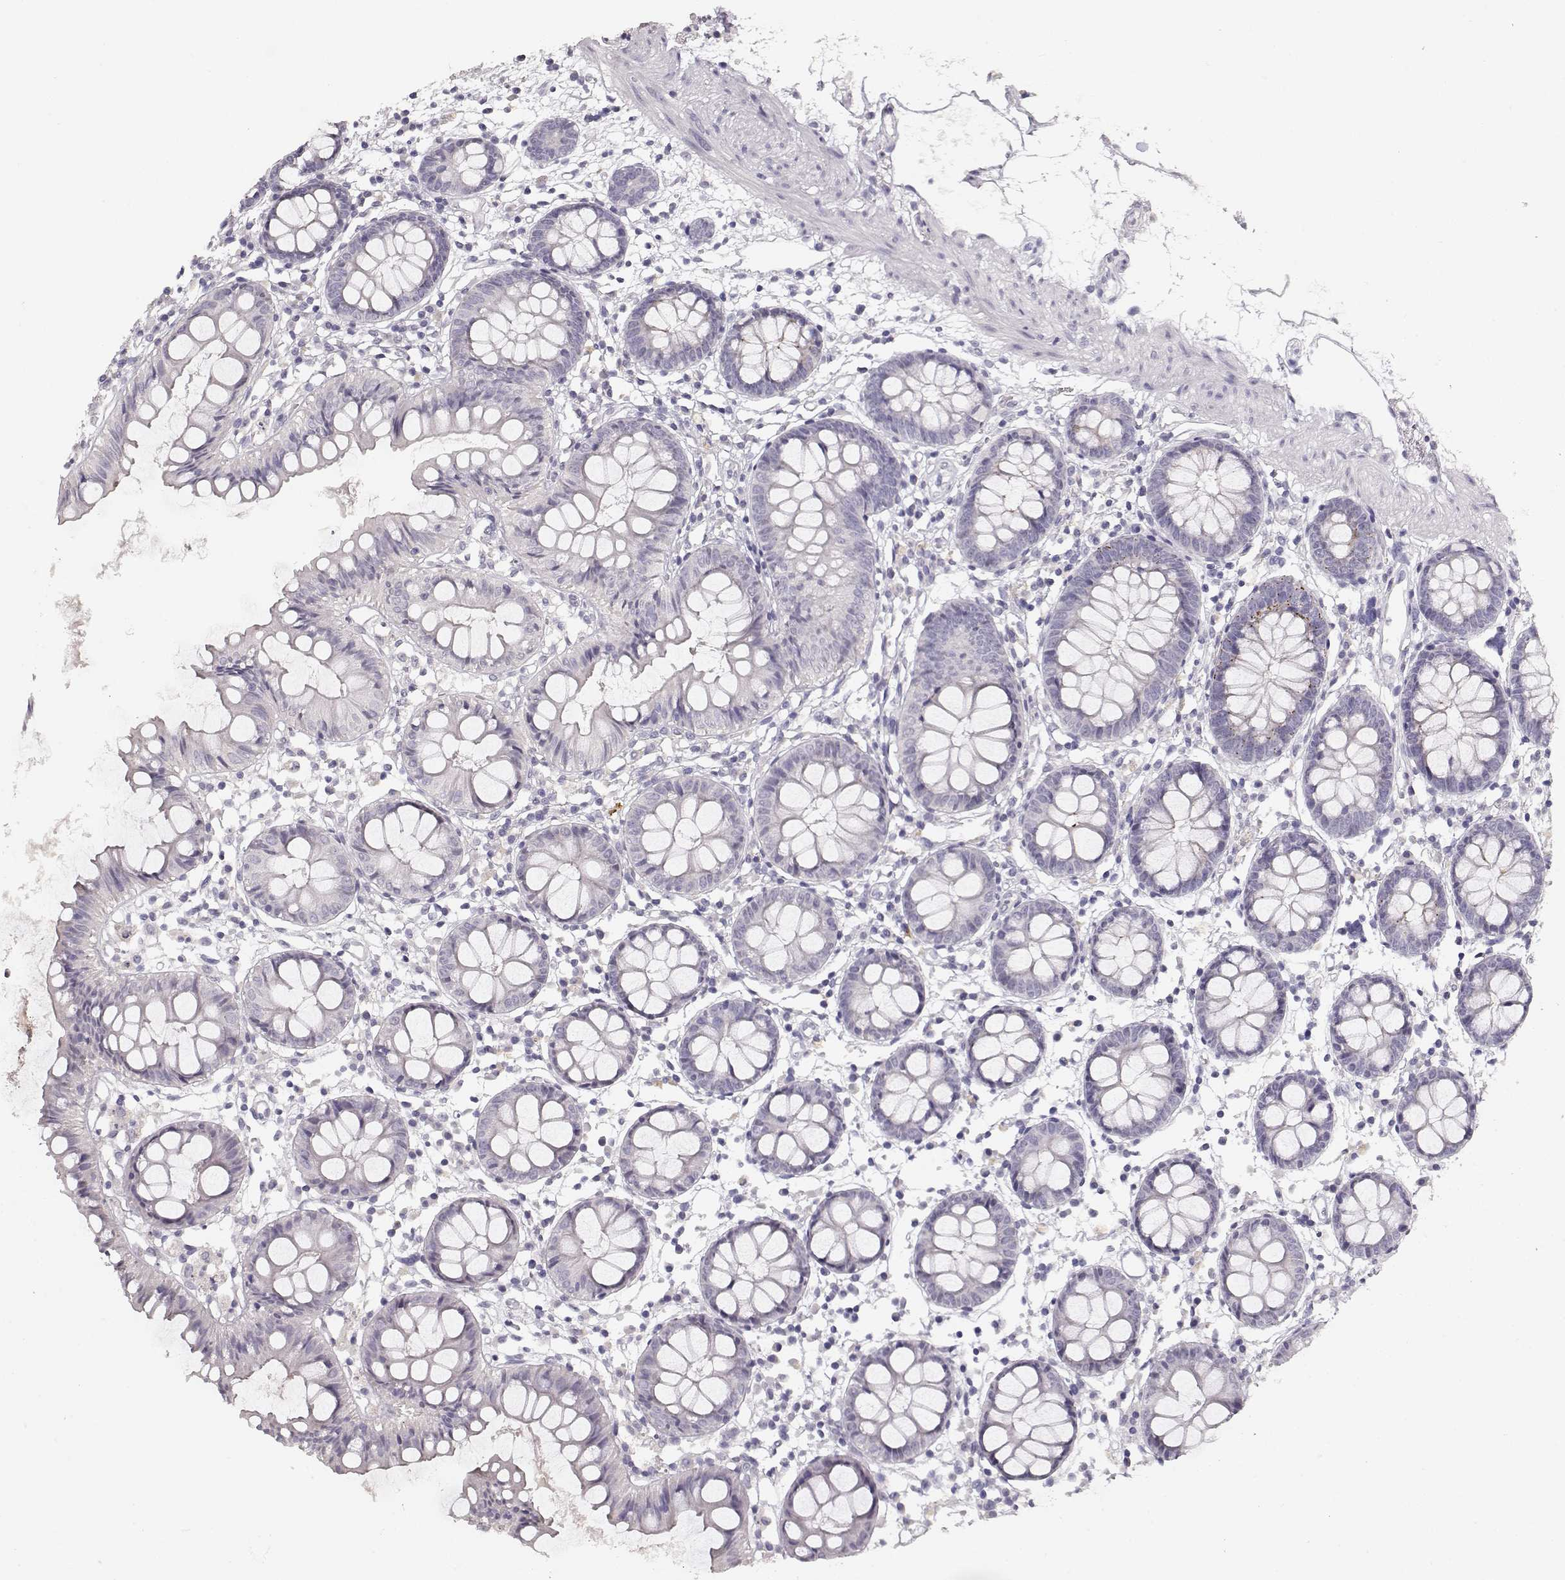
{"staining": {"intensity": "negative", "quantity": "none", "location": "none"}, "tissue": "colon", "cell_type": "Endothelial cells", "image_type": "normal", "snomed": [{"axis": "morphology", "description": "Normal tissue, NOS"}, {"axis": "topography", "description": "Colon"}], "caption": "A photomicrograph of colon stained for a protein reveals no brown staining in endothelial cells. The staining is performed using DAB brown chromogen with nuclei counter-stained in using hematoxylin.", "gene": "TPH2", "patient": {"sex": "female", "age": 84}}